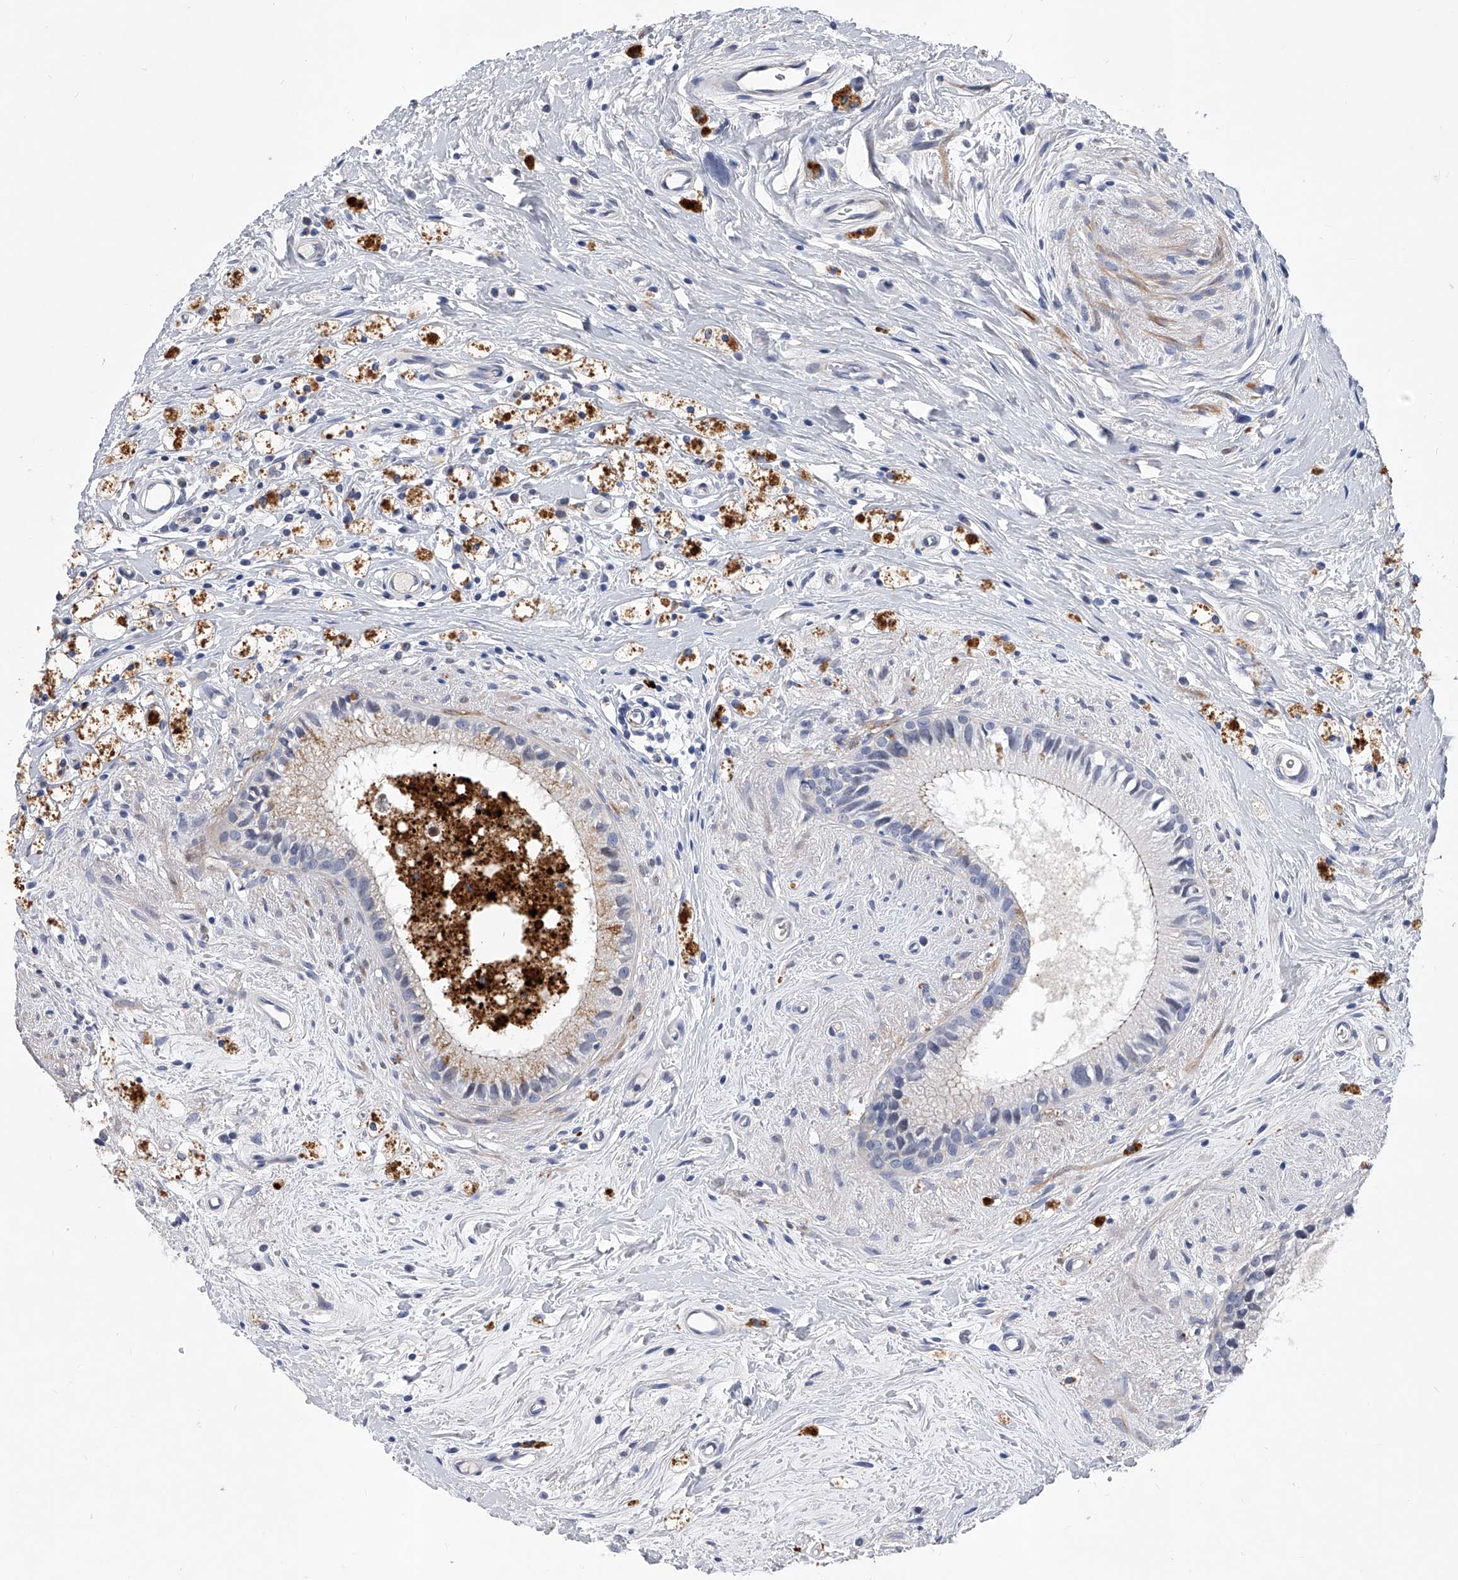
{"staining": {"intensity": "negative", "quantity": "none", "location": "none"}, "tissue": "epididymis", "cell_type": "Glandular cells", "image_type": "normal", "snomed": [{"axis": "morphology", "description": "Normal tissue, NOS"}, {"axis": "topography", "description": "Epididymis"}], "caption": "This is a micrograph of immunohistochemistry staining of normal epididymis, which shows no staining in glandular cells. Brightfield microscopy of immunohistochemistry (IHC) stained with DAB (brown) and hematoxylin (blue), captured at high magnification.", "gene": "ENSG00000250424", "patient": {"sex": "male", "age": 80}}